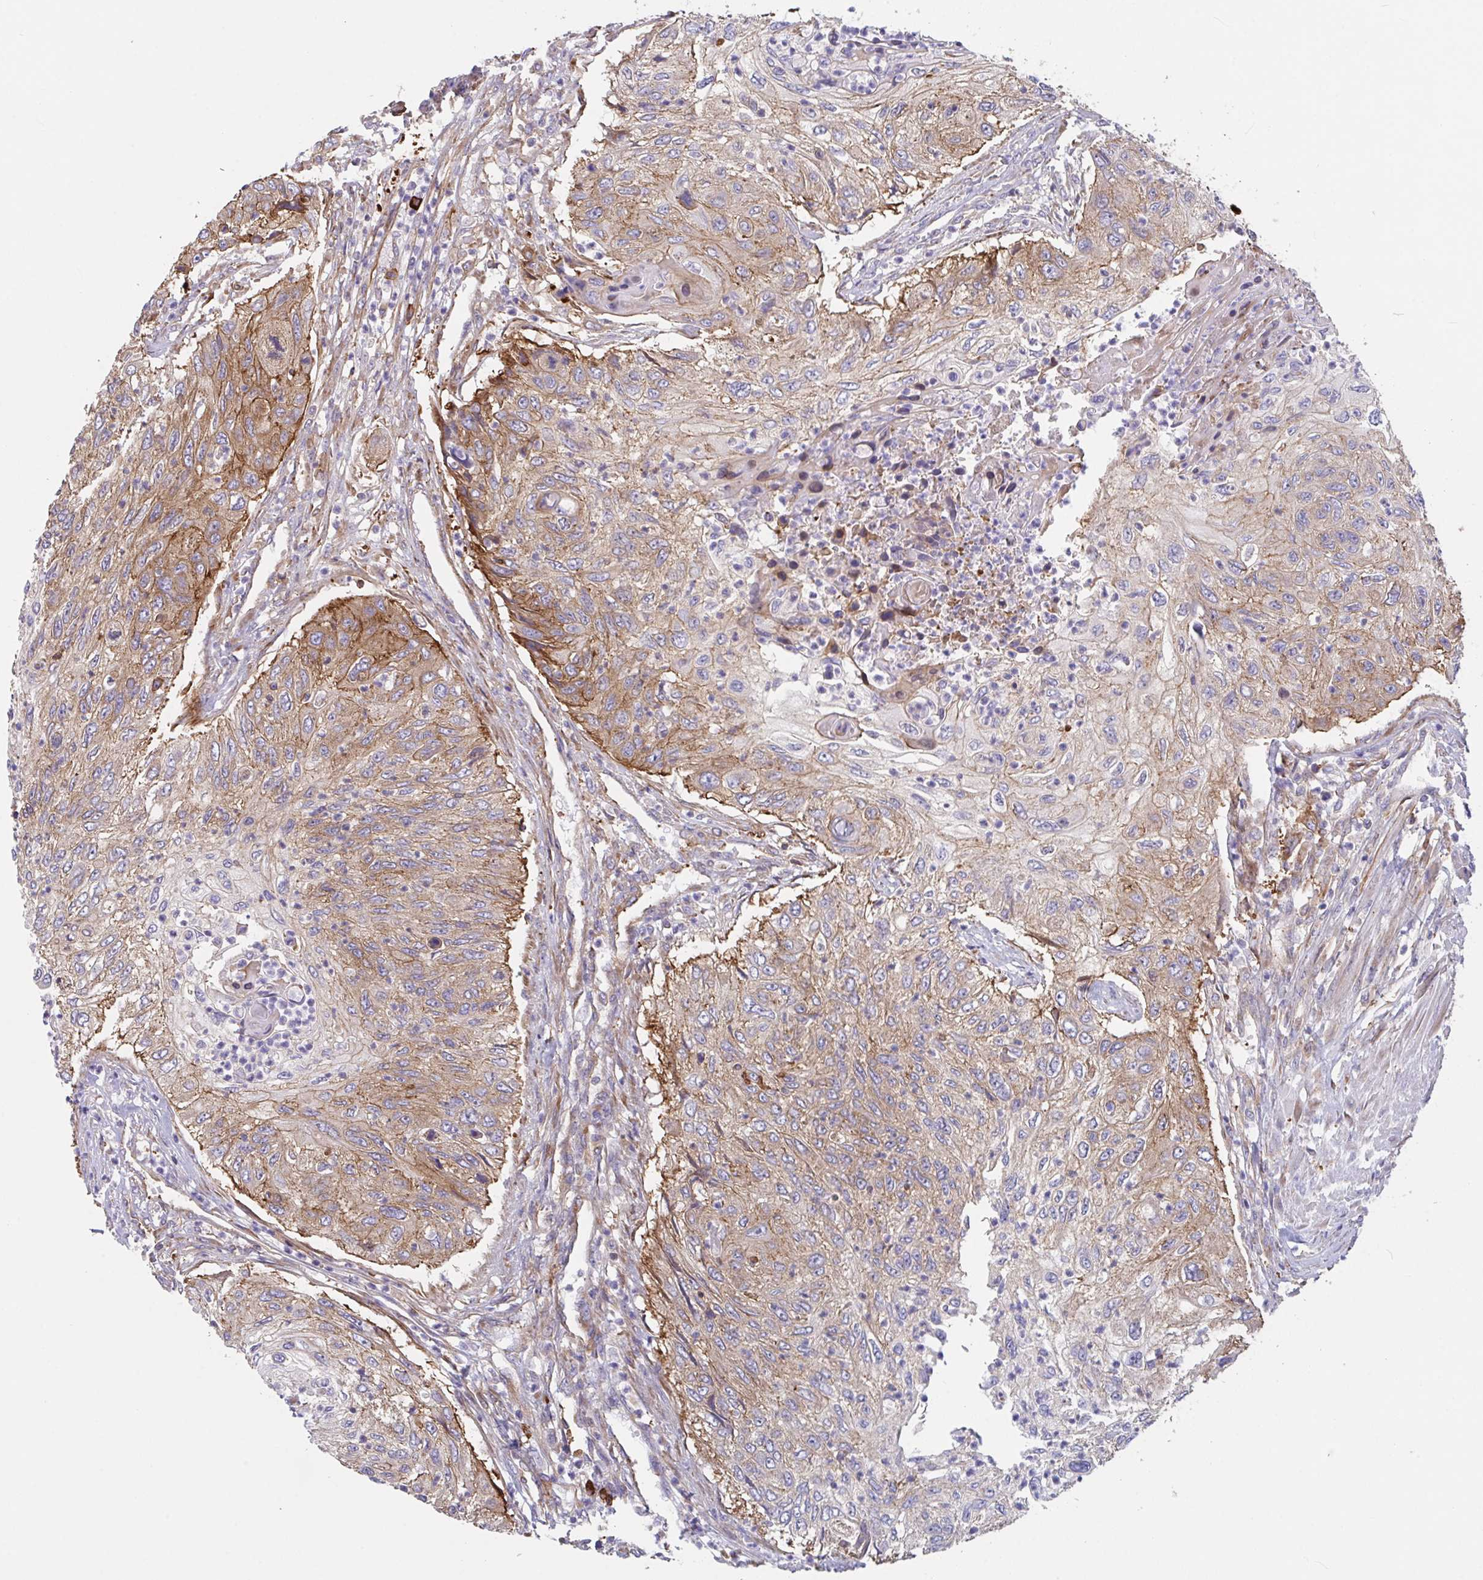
{"staining": {"intensity": "moderate", "quantity": "25%-75%", "location": "cytoplasmic/membranous"}, "tissue": "urothelial cancer", "cell_type": "Tumor cells", "image_type": "cancer", "snomed": [{"axis": "morphology", "description": "Urothelial carcinoma, High grade"}, {"axis": "topography", "description": "Urinary bladder"}], "caption": "The immunohistochemical stain highlights moderate cytoplasmic/membranous staining in tumor cells of urothelial carcinoma (high-grade) tissue. Nuclei are stained in blue.", "gene": "YARS2", "patient": {"sex": "female", "age": 60}}